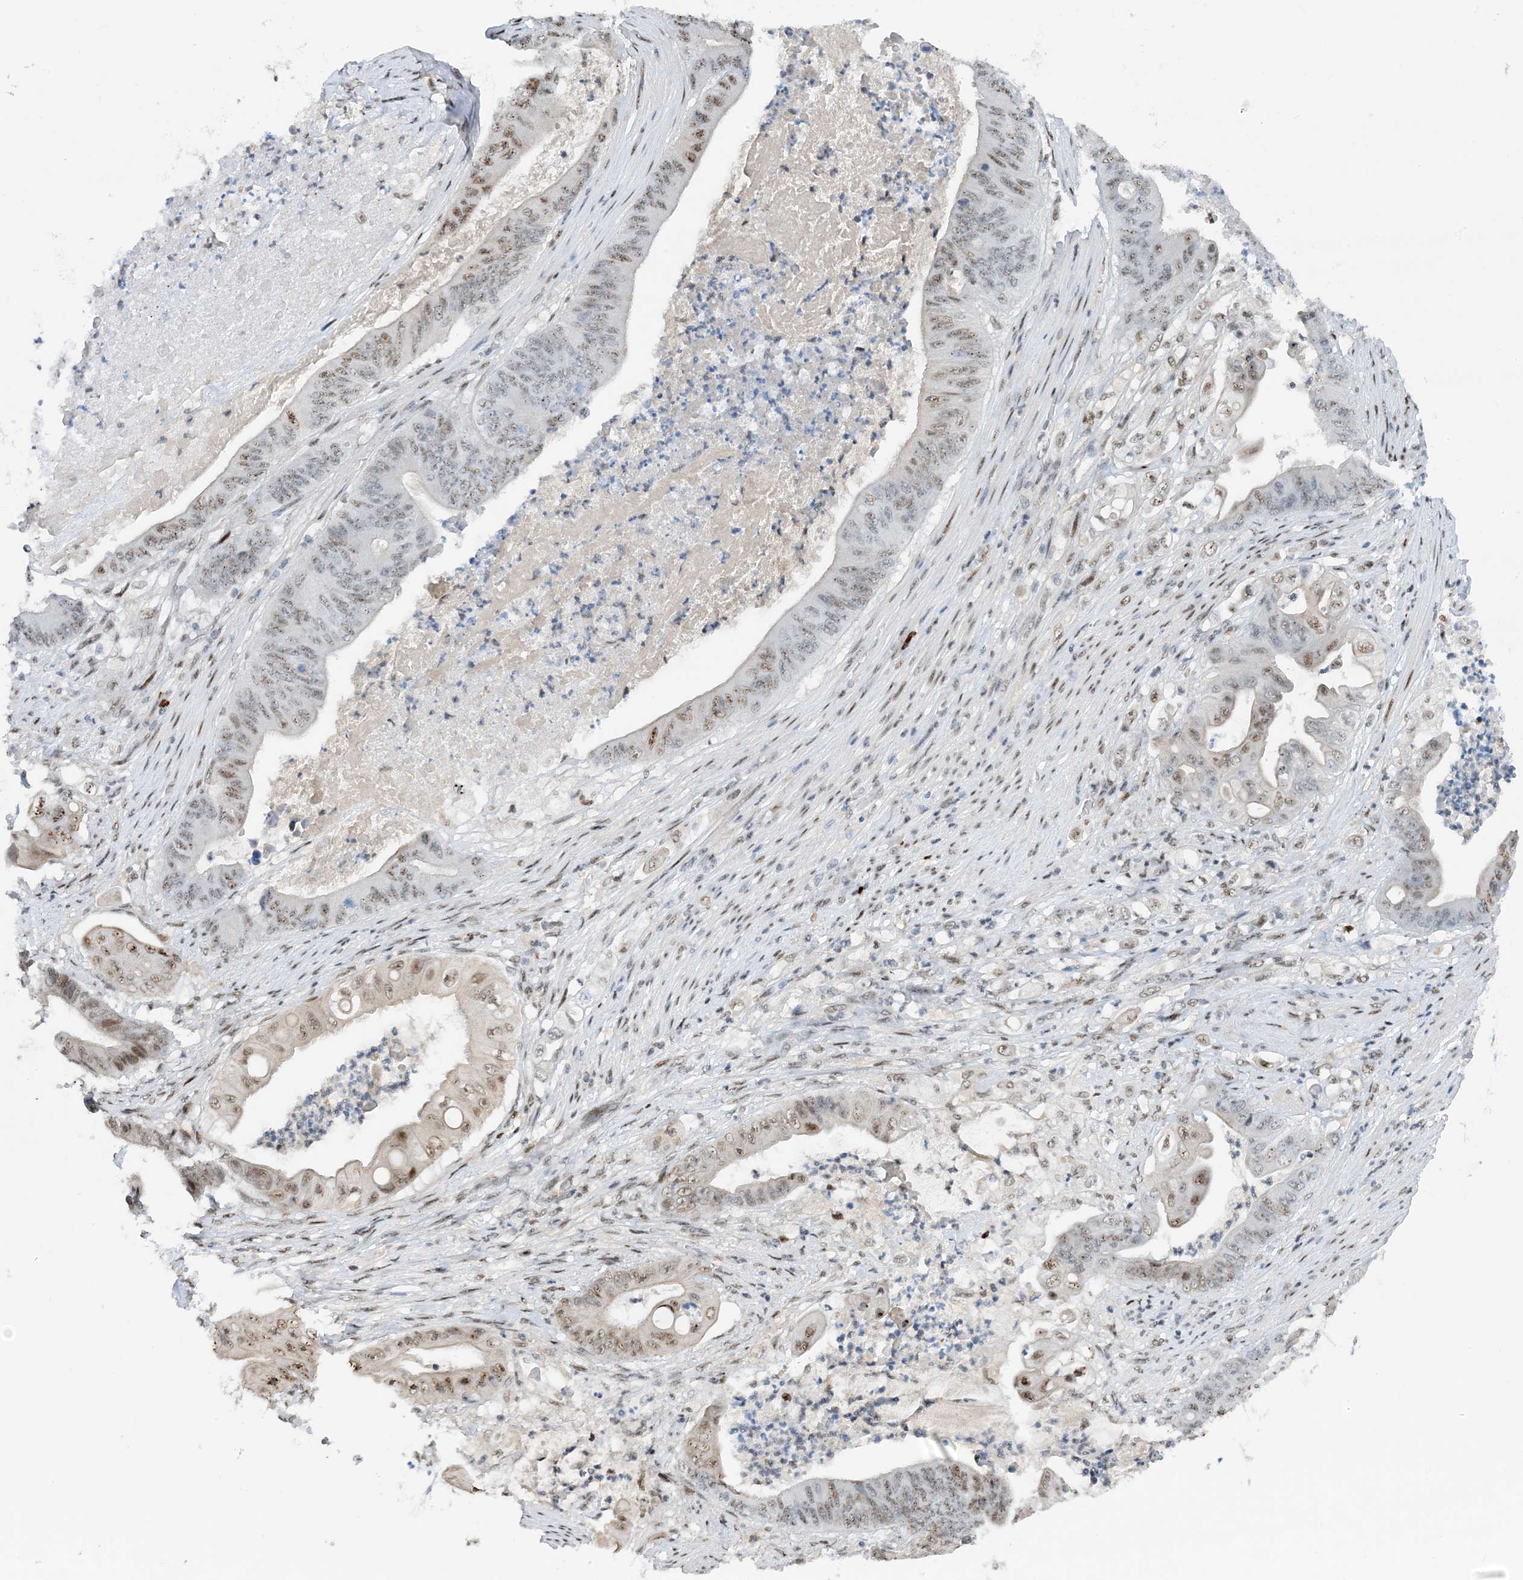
{"staining": {"intensity": "weak", "quantity": ">75%", "location": "nuclear"}, "tissue": "stomach cancer", "cell_type": "Tumor cells", "image_type": "cancer", "snomed": [{"axis": "morphology", "description": "Adenocarcinoma, NOS"}, {"axis": "topography", "description": "Stomach"}], "caption": "High-magnification brightfield microscopy of stomach adenocarcinoma stained with DAB (brown) and counterstained with hematoxylin (blue). tumor cells exhibit weak nuclear positivity is appreciated in approximately>75% of cells.", "gene": "HEMK1", "patient": {"sex": "female", "age": 73}}